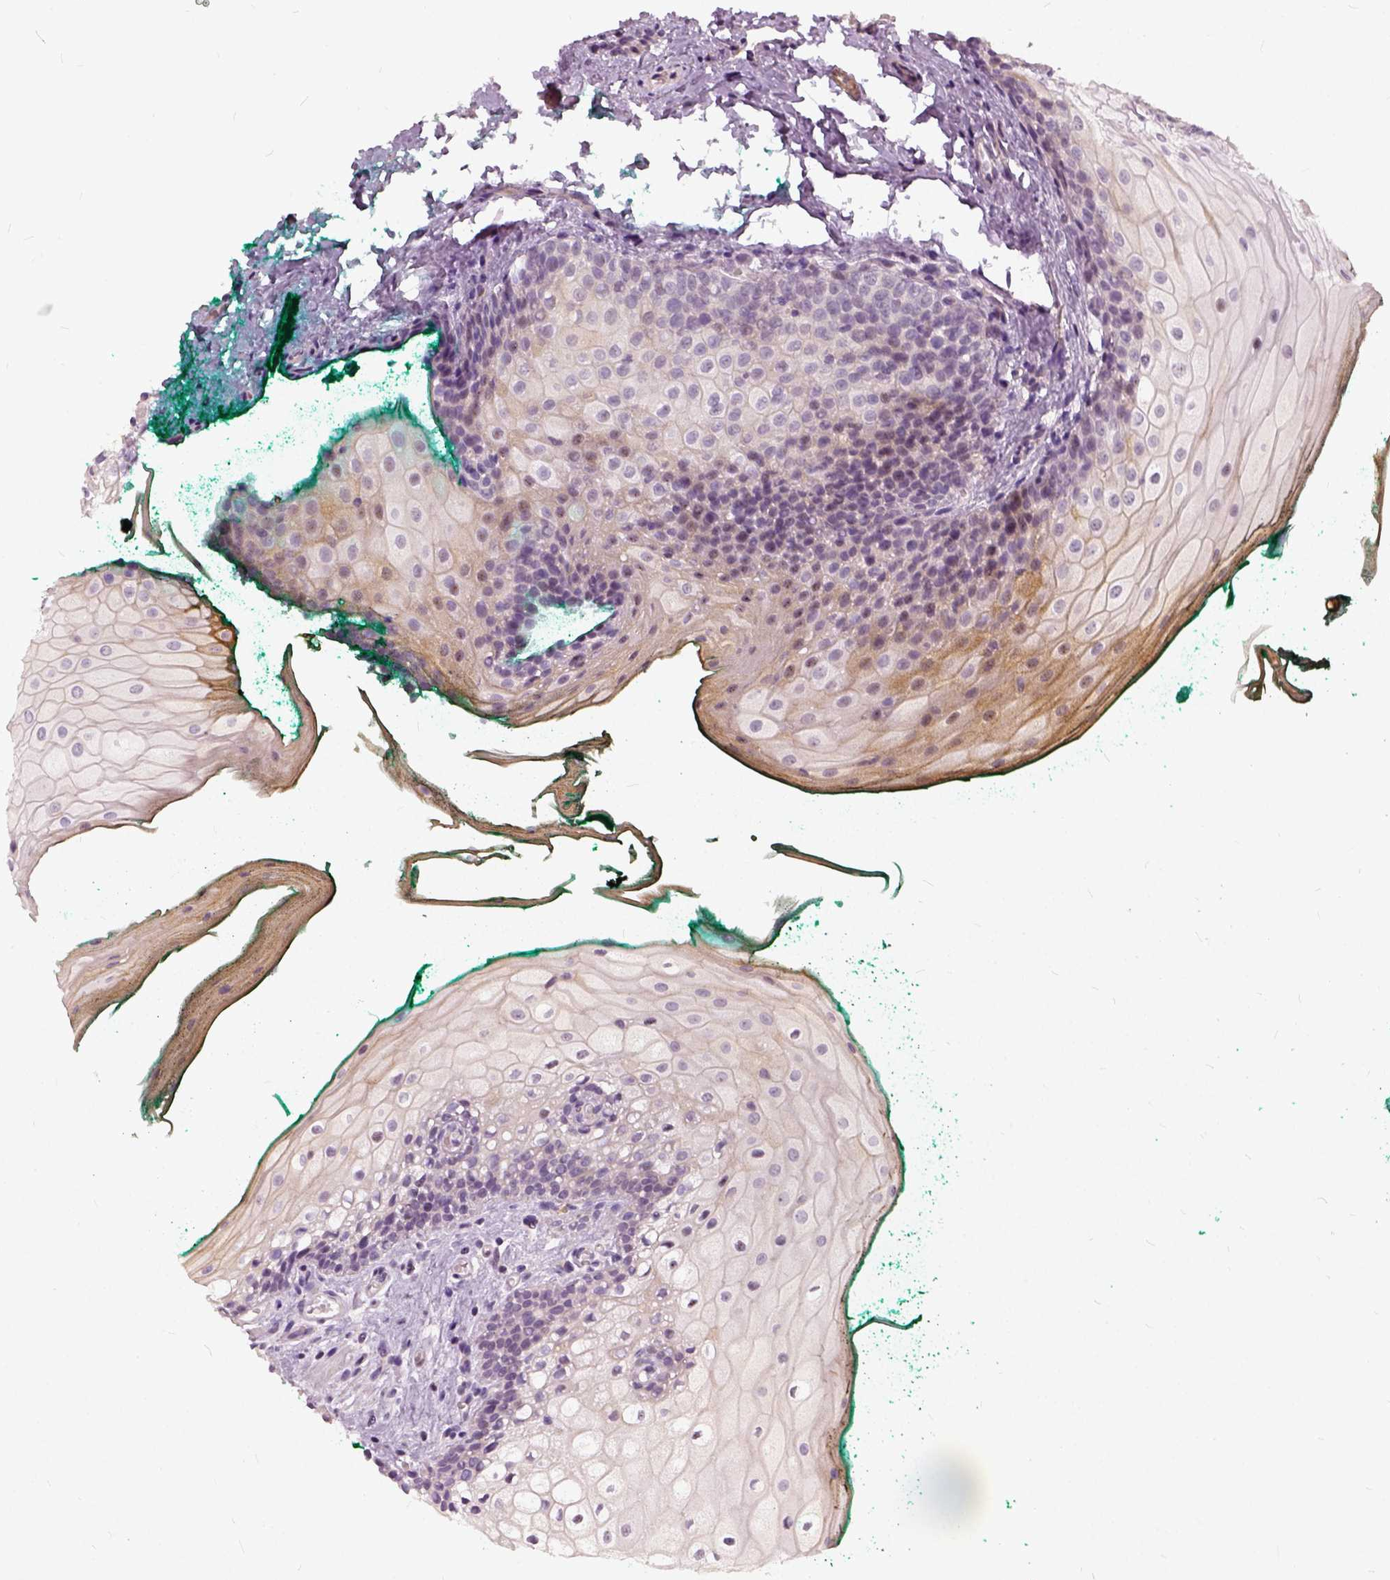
{"staining": {"intensity": "moderate", "quantity": "25%-75%", "location": "cytoplasmic/membranous"}, "tissue": "oral mucosa", "cell_type": "Squamous epithelial cells", "image_type": "normal", "snomed": [{"axis": "morphology", "description": "Normal tissue, NOS"}, {"axis": "topography", "description": "Oral tissue"}], "caption": "Protein expression by immunohistochemistry exhibits moderate cytoplasmic/membranous positivity in about 25%-75% of squamous epithelial cells in benign oral mucosa. Using DAB (3,3'-diaminobenzidine) (brown) and hematoxylin (blue) stains, captured at high magnification using brightfield microscopy.", "gene": "ILRUN", "patient": {"sex": "female", "age": 68}}